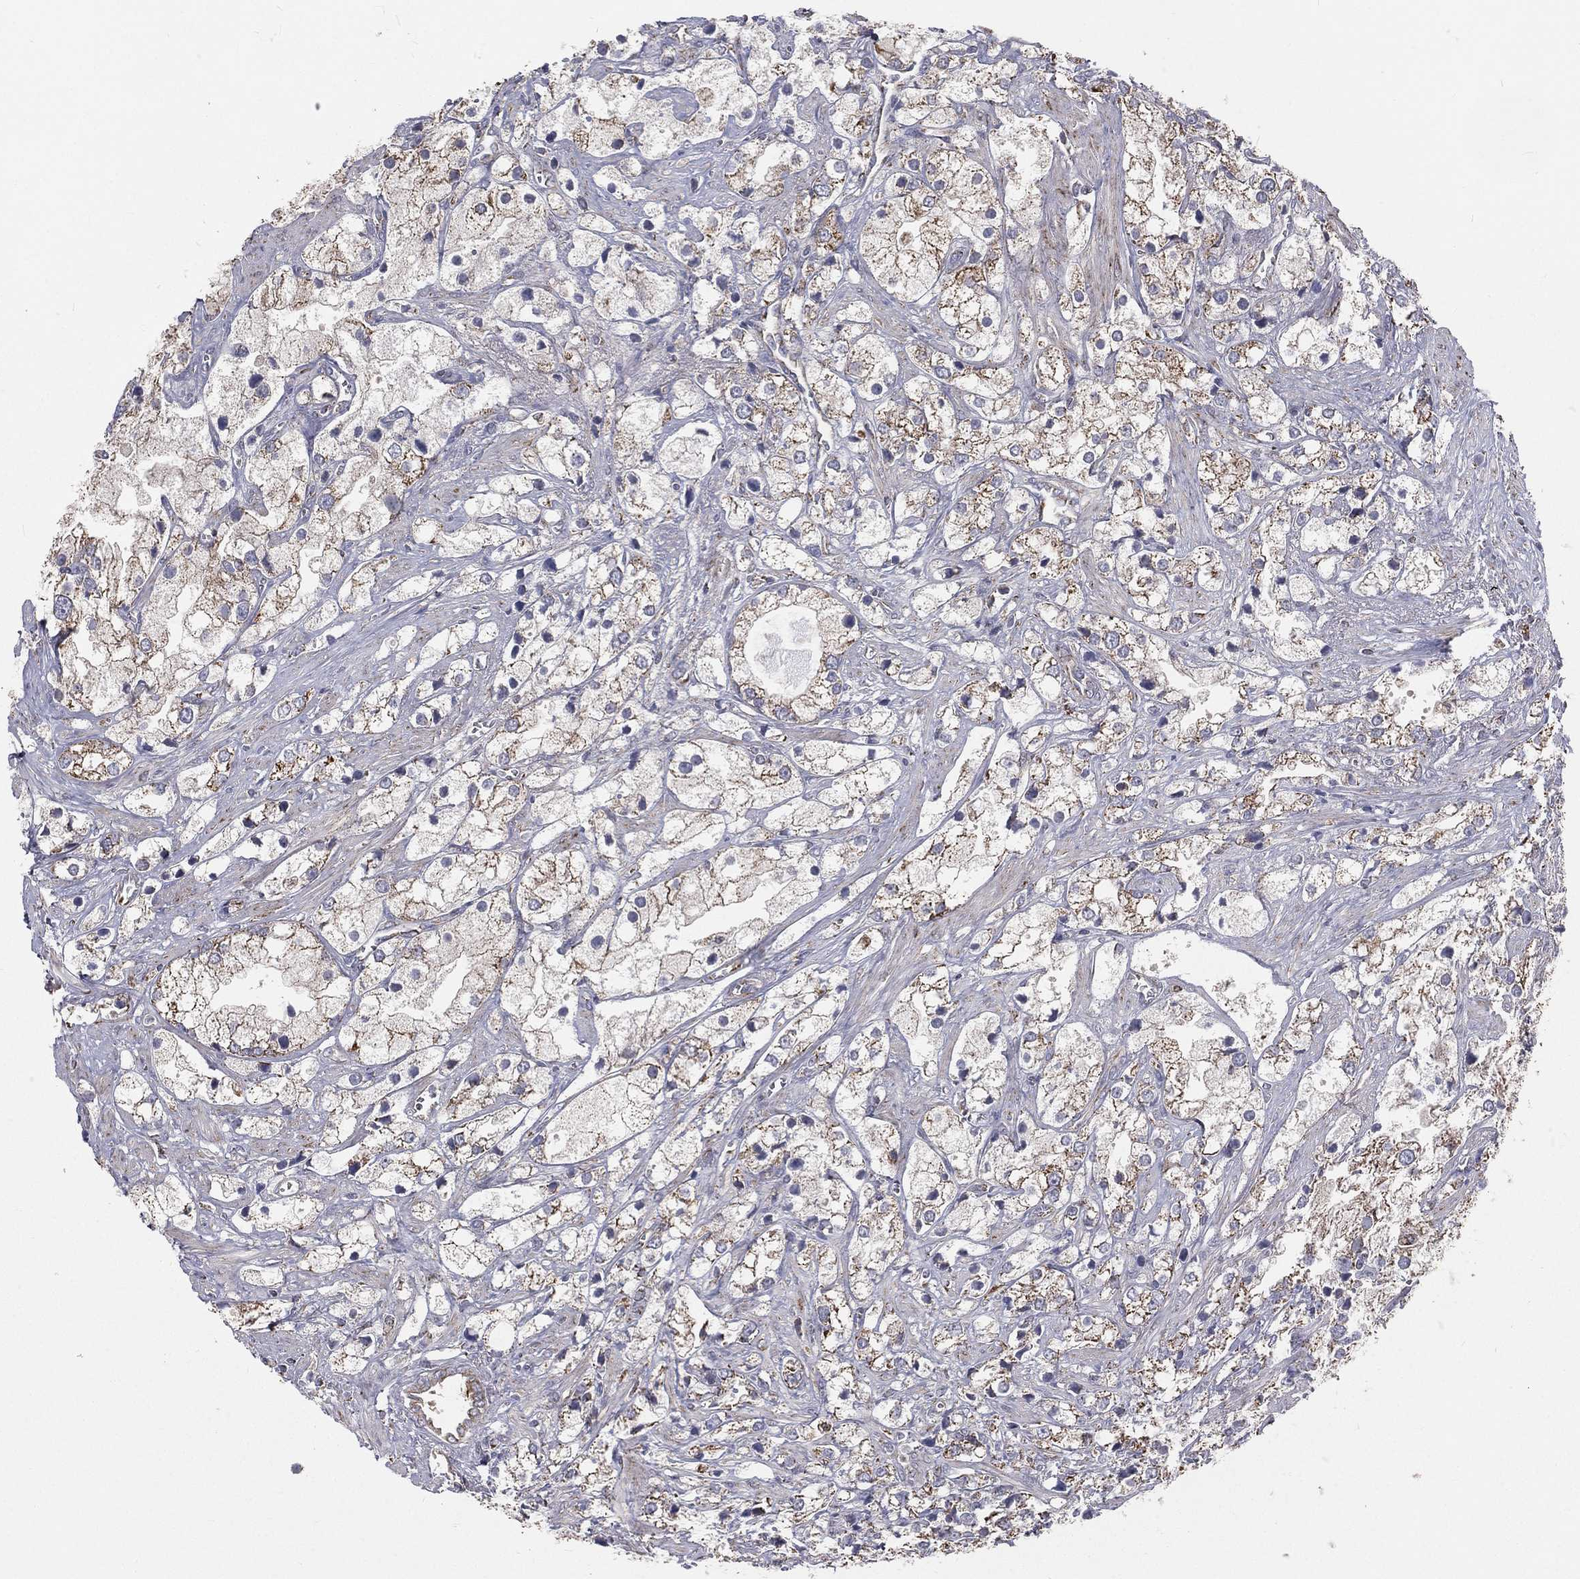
{"staining": {"intensity": "strong", "quantity": "<25%", "location": "cytoplasmic/membranous"}, "tissue": "prostate cancer", "cell_type": "Tumor cells", "image_type": "cancer", "snomed": [{"axis": "morphology", "description": "Adenocarcinoma, NOS"}, {"axis": "topography", "description": "Prostate and seminal vesicle, NOS"}, {"axis": "topography", "description": "Prostate"}], "caption": "DAB (3,3'-diaminobenzidine) immunohistochemical staining of human adenocarcinoma (prostate) displays strong cytoplasmic/membranous protein positivity in about <25% of tumor cells.", "gene": "HADH", "patient": {"sex": "male", "age": 79}}